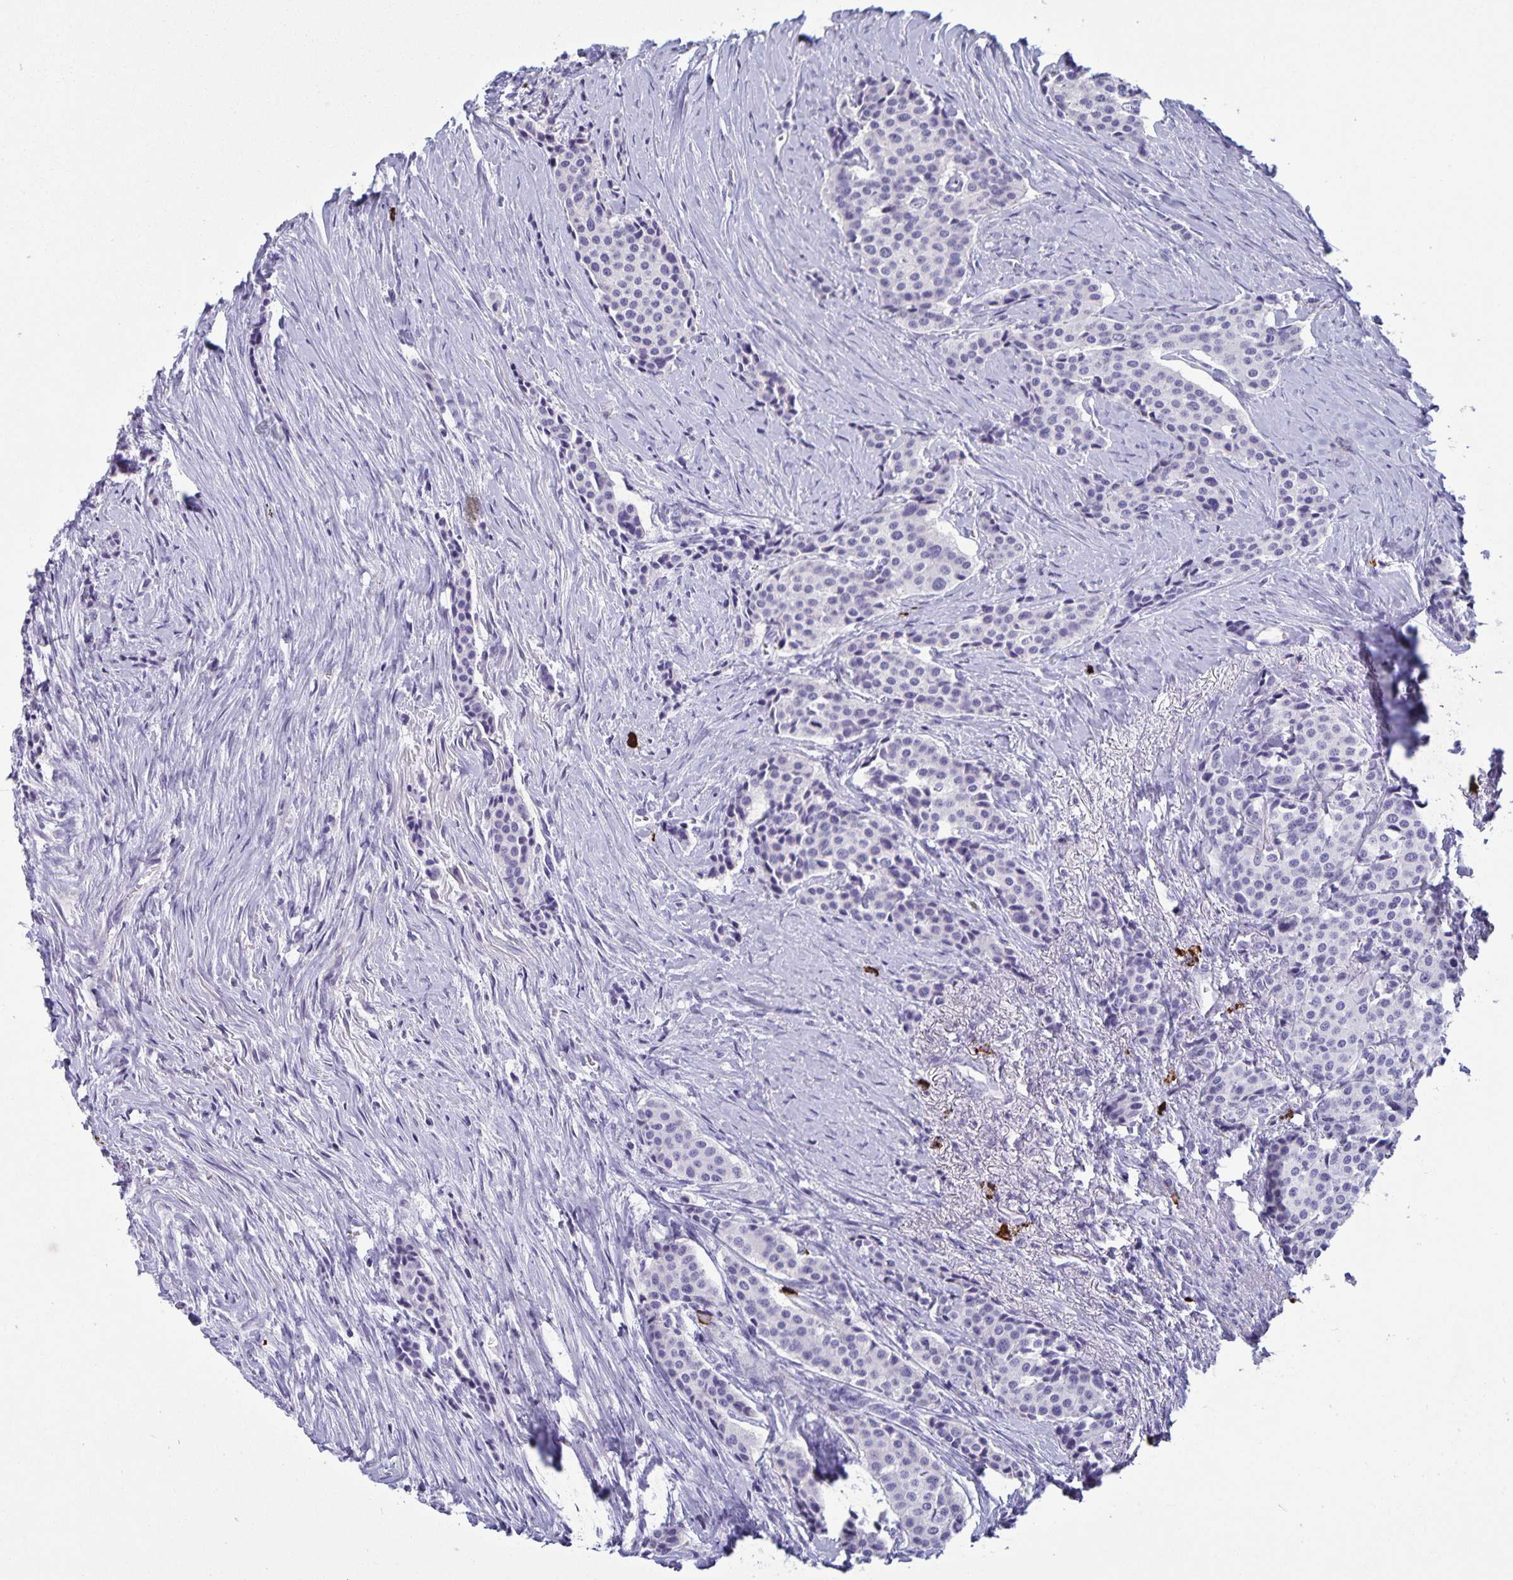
{"staining": {"intensity": "negative", "quantity": "none", "location": "none"}, "tissue": "carcinoid", "cell_type": "Tumor cells", "image_type": "cancer", "snomed": [{"axis": "morphology", "description": "Carcinoid, malignant, NOS"}, {"axis": "topography", "description": "Small intestine"}], "caption": "There is no significant staining in tumor cells of carcinoid.", "gene": "IBTK", "patient": {"sex": "male", "age": 73}}